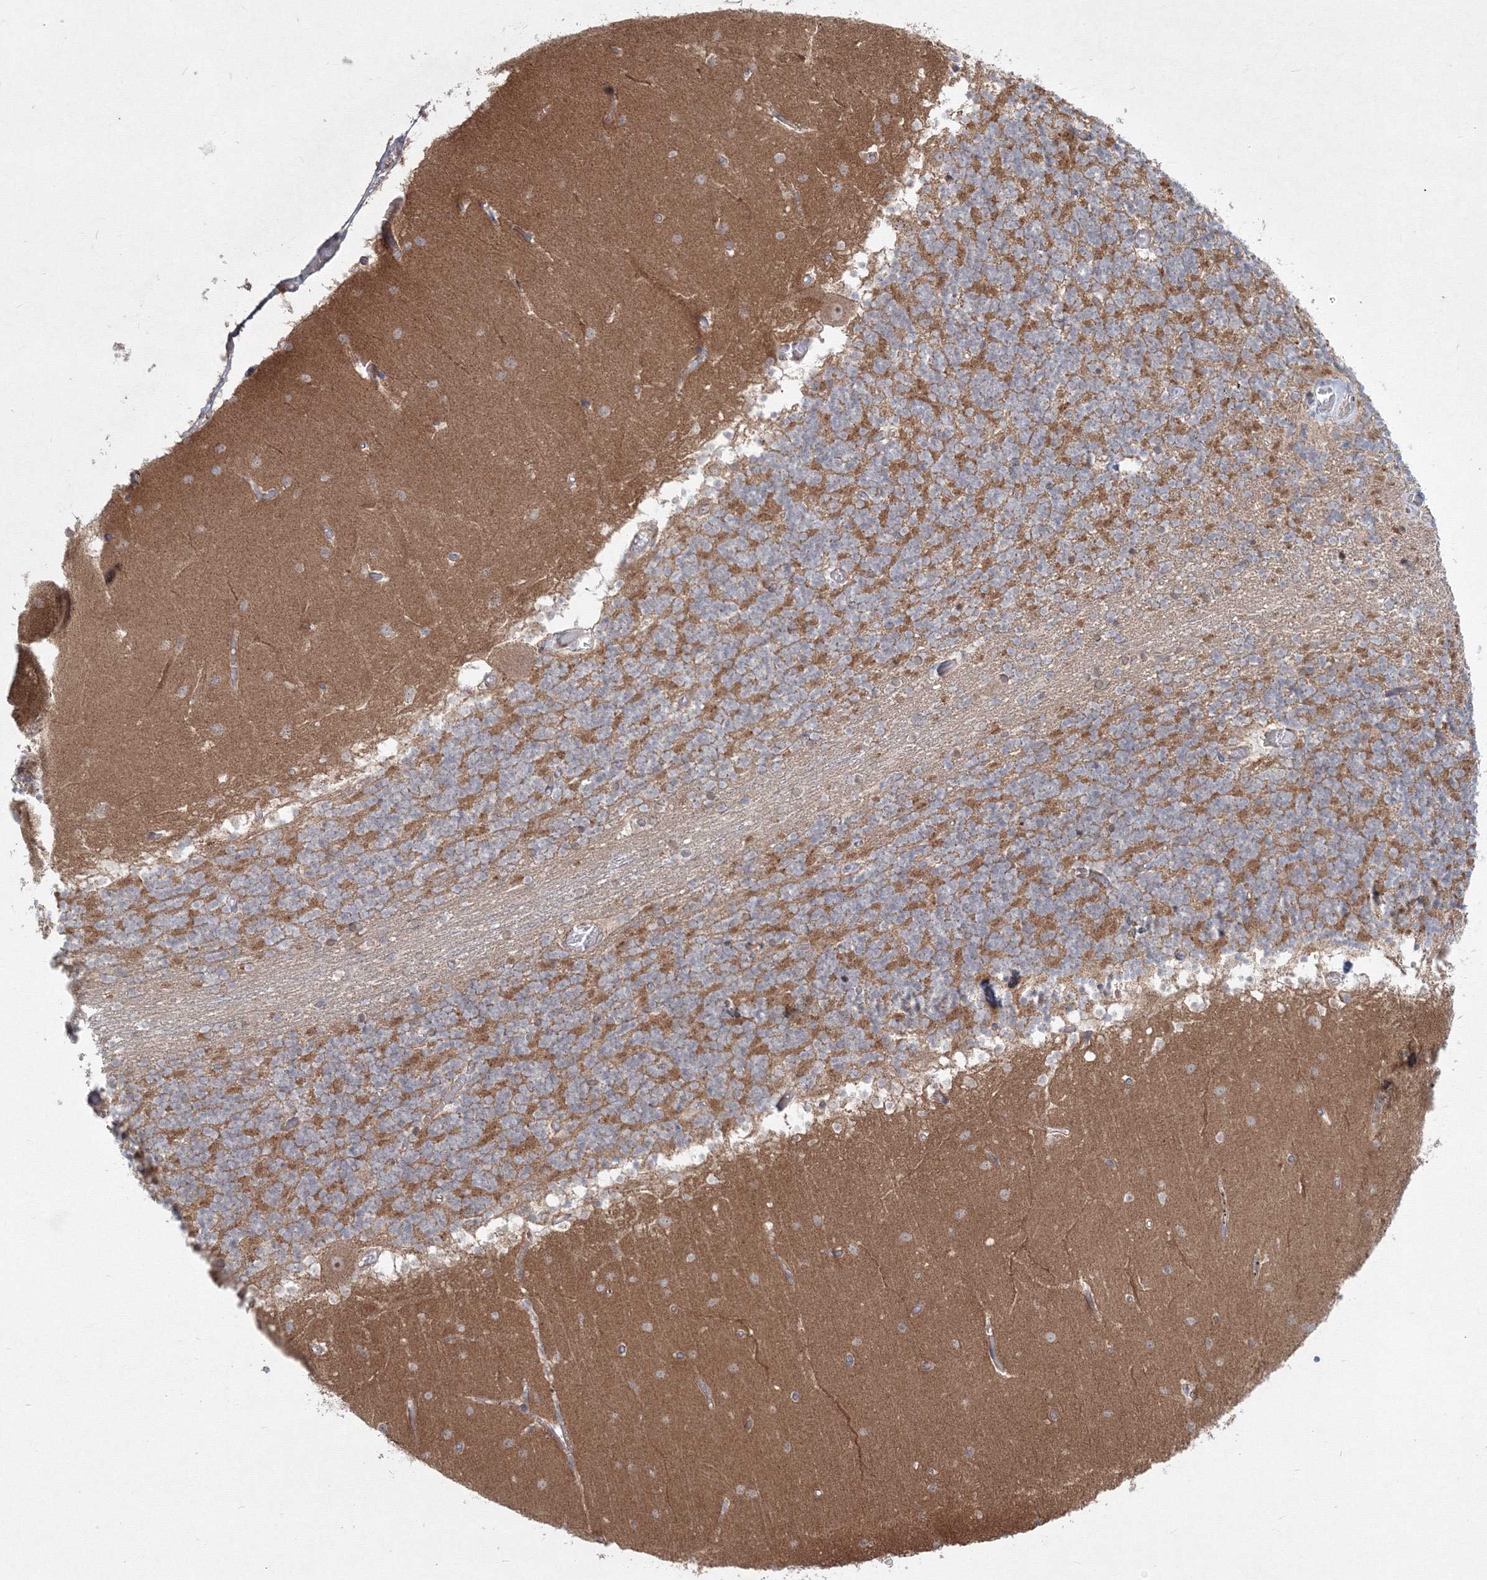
{"staining": {"intensity": "moderate", "quantity": "25%-75%", "location": "cytoplasmic/membranous"}, "tissue": "cerebellum", "cell_type": "Cells in granular layer", "image_type": "normal", "snomed": [{"axis": "morphology", "description": "Normal tissue, NOS"}, {"axis": "topography", "description": "Cerebellum"}], "caption": "Immunohistochemistry (IHC) of benign cerebellum exhibits medium levels of moderate cytoplasmic/membranous staining in approximately 25%-75% of cells in granular layer.", "gene": "WDR49", "patient": {"sex": "female", "age": 28}}